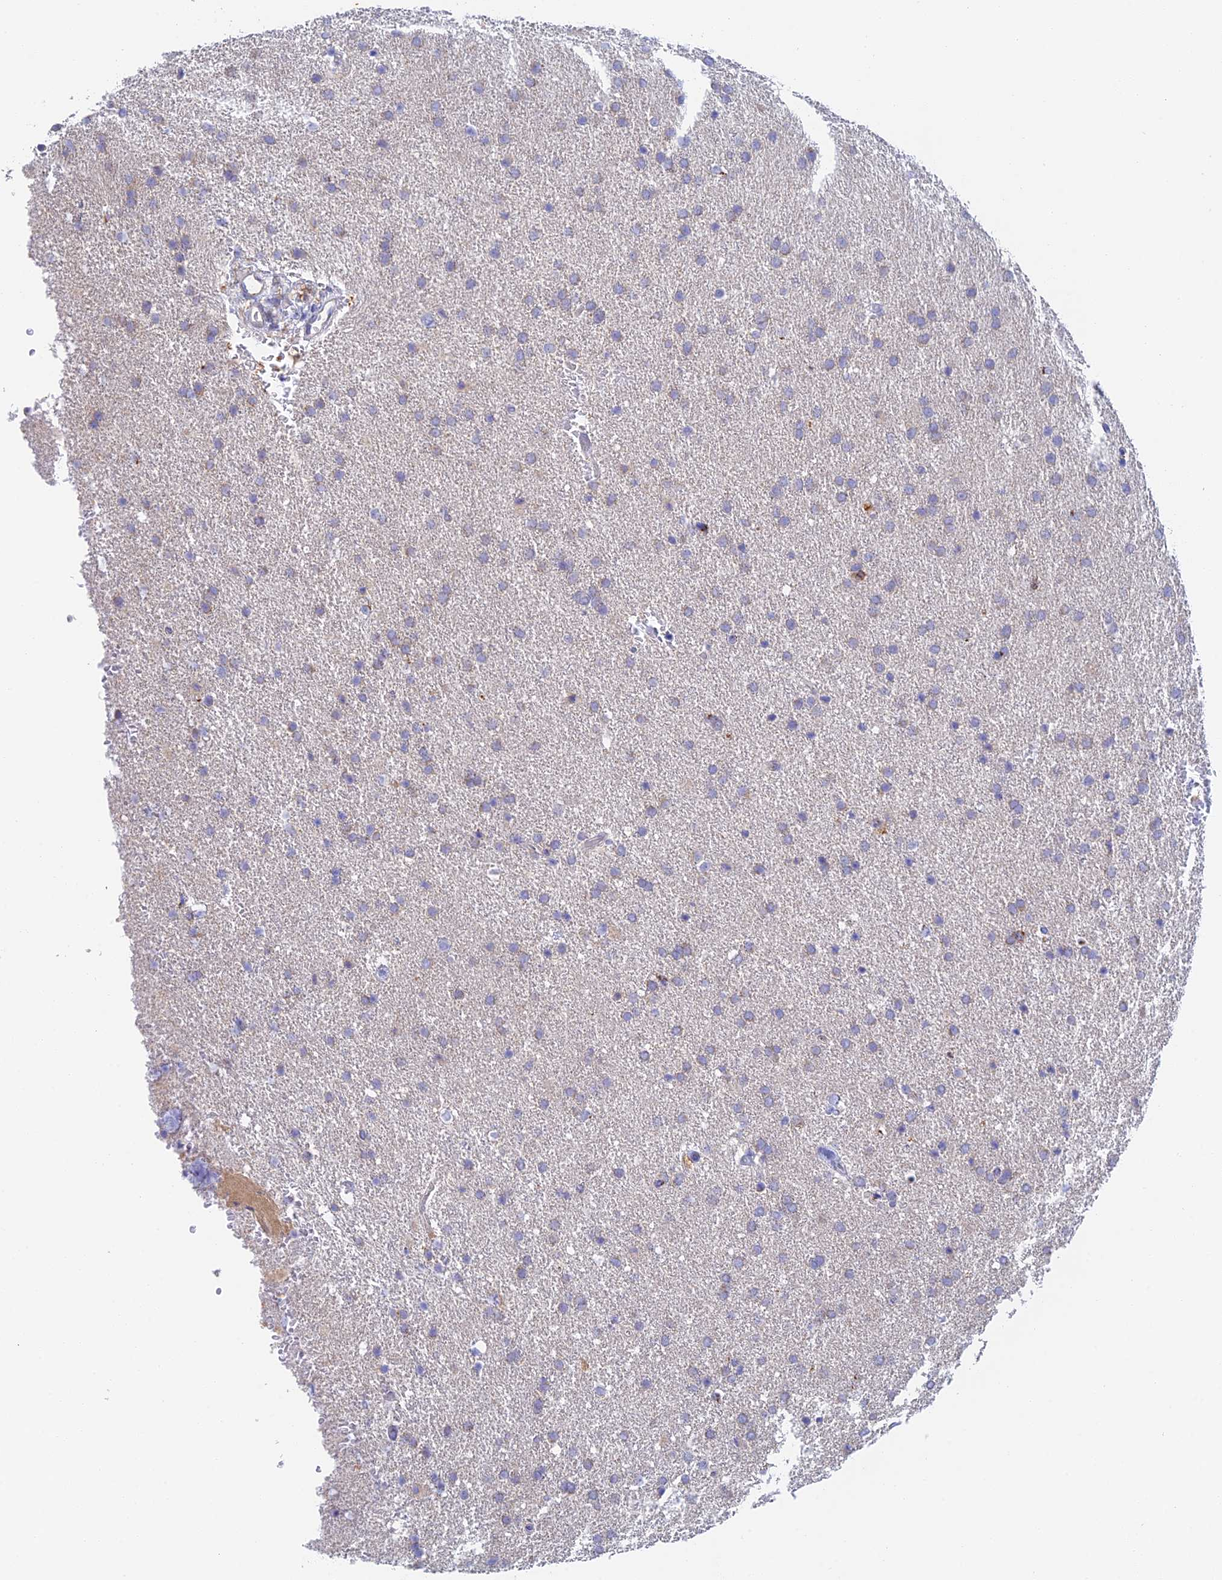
{"staining": {"intensity": "negative", "quantity": "none", "location": "none"}, "tissue": "glioma", "cell_type": "Tumor cells", "image_type": "cancer", "snomed": [{"axis": "morphology", "description": "Glioma, malignant, High grade"}, {"axis": "topography", "description": "Brain"}], "caption": "The histopathology image shows no significant expression in tumor cells of glioma. (DAB (3,3'-diaminobenzidine) immunohistochemistry (IHC), high magnification).", "gene": "SLC24A3", "patient": {"sex": "male", "age": 72}}